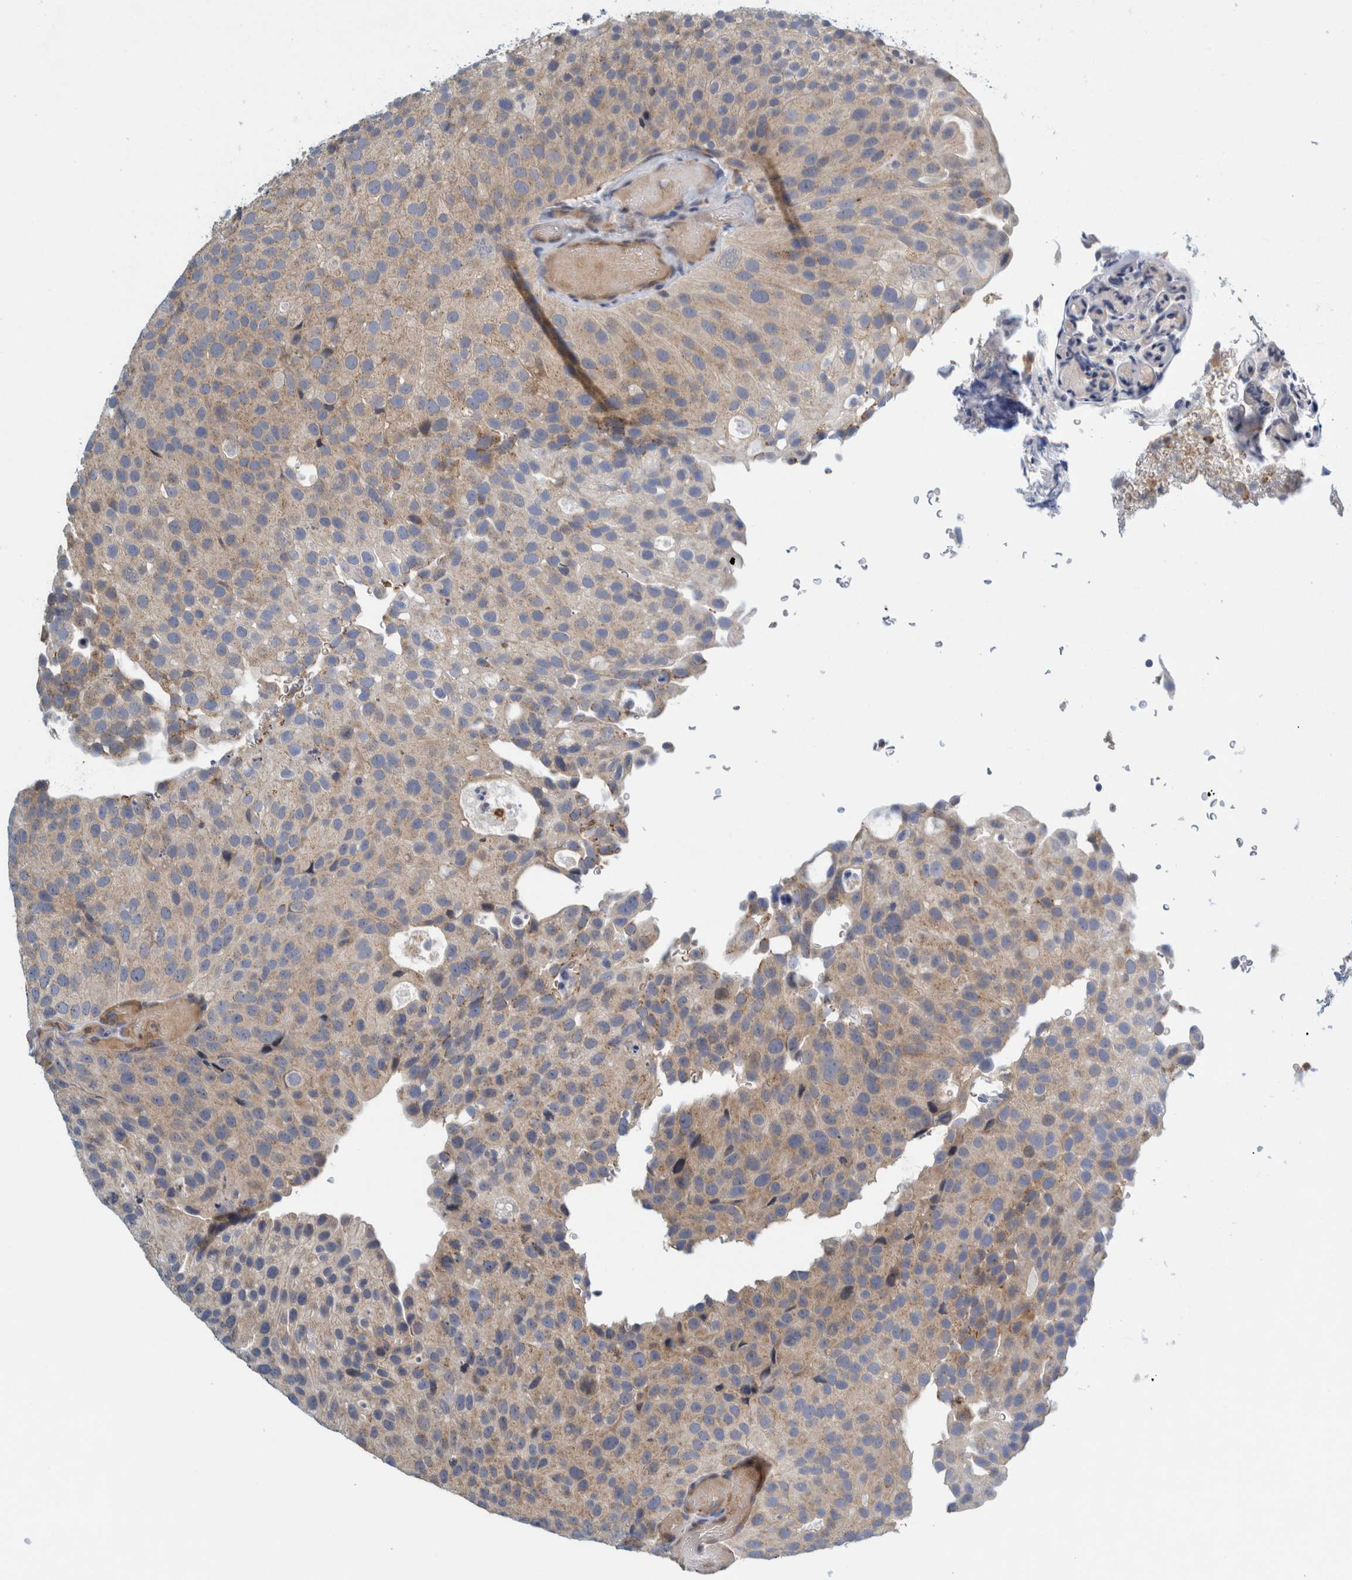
{"staining": {"intensity": "weak", "quantity": ">75%", "location": "cytoplasmic/membranous"}, "tissue": "urothelial cancer", "cell_type": "Tumor cells", "image_type": "cancer", "snomed": [{"axis": "morphology", "description": "Urothelial carcinoma, Low grade"}, {"axis": "topography", "description": "Urinary bladder"}], "caption": "Immunohistochemistry of human urothelial carcinoma (low-grade) displays low levels of weak cytoplasmic/membranous expression in approximately >75% of tumor cells. The staining was performed using DAB (3,3'-diaminobenzidine) to visualize the protein expression in brown, while the nuclei were stained in blue with hematoxylin (Magnification: 20x).", "gene": "ZNF324B", "patient": {"sex": "male", "age": 78}}